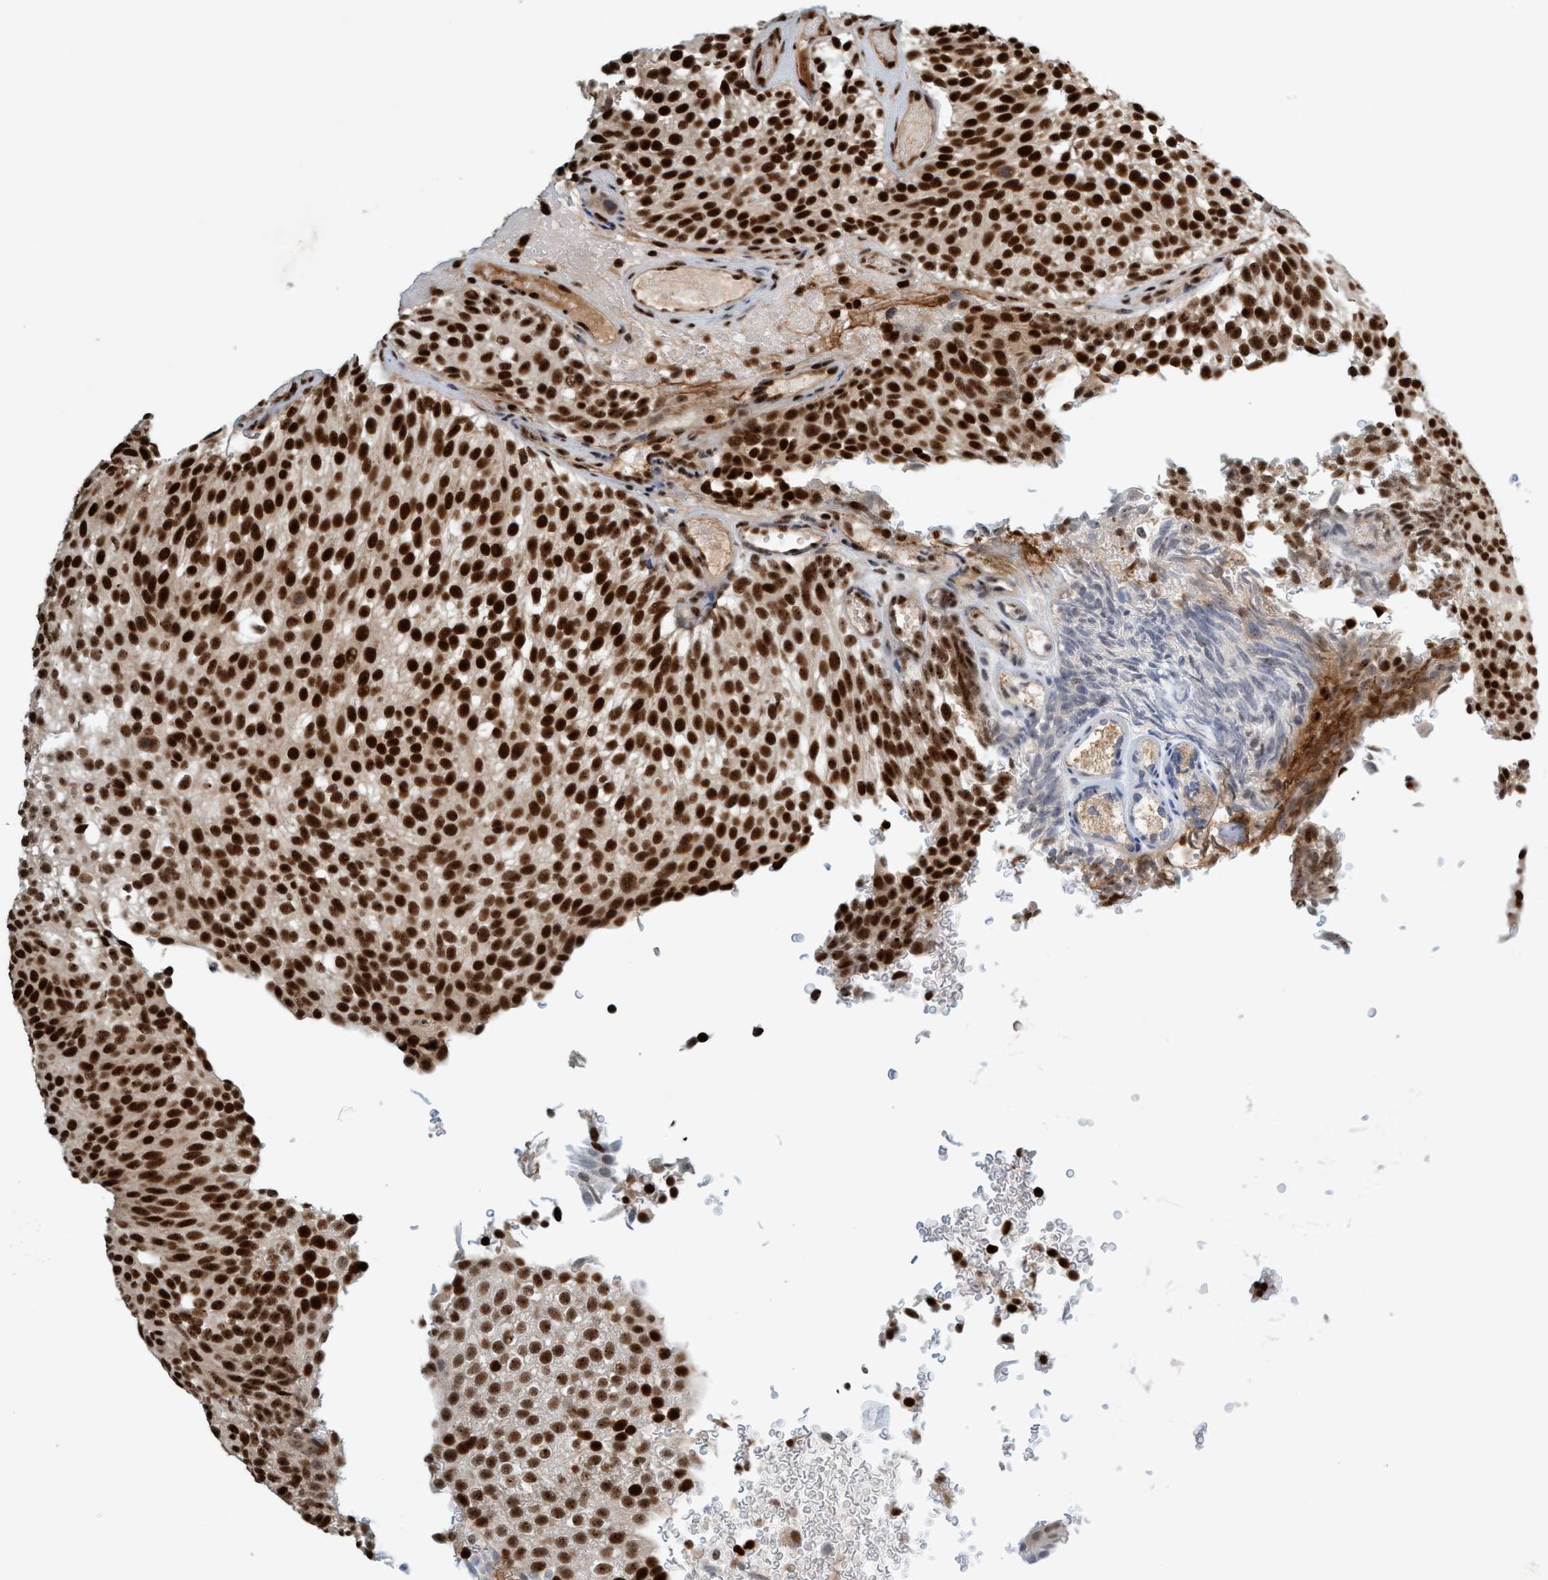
{"staining": {"intensity": "strong", "quantity": ">75%", "location": "nuclear"}, "tissue": "urothelial cancer", "cell_type": "Tumor cells", "image_type": "cancer", "snomed": [{"axis": "morphology", "description": "Urothelial carcinoma, Low grade"}, {"axis": "topography", "description": "Urinary bladder"}], "caption": "Urothelial cancer stained with DAB immunohistochemistry (IHC) exhibits high levels of strong nuclear staining in approximately >75% of tumor cells.", "gene": "SMCR8", "patient": {"sex": "male", "age": 78}}